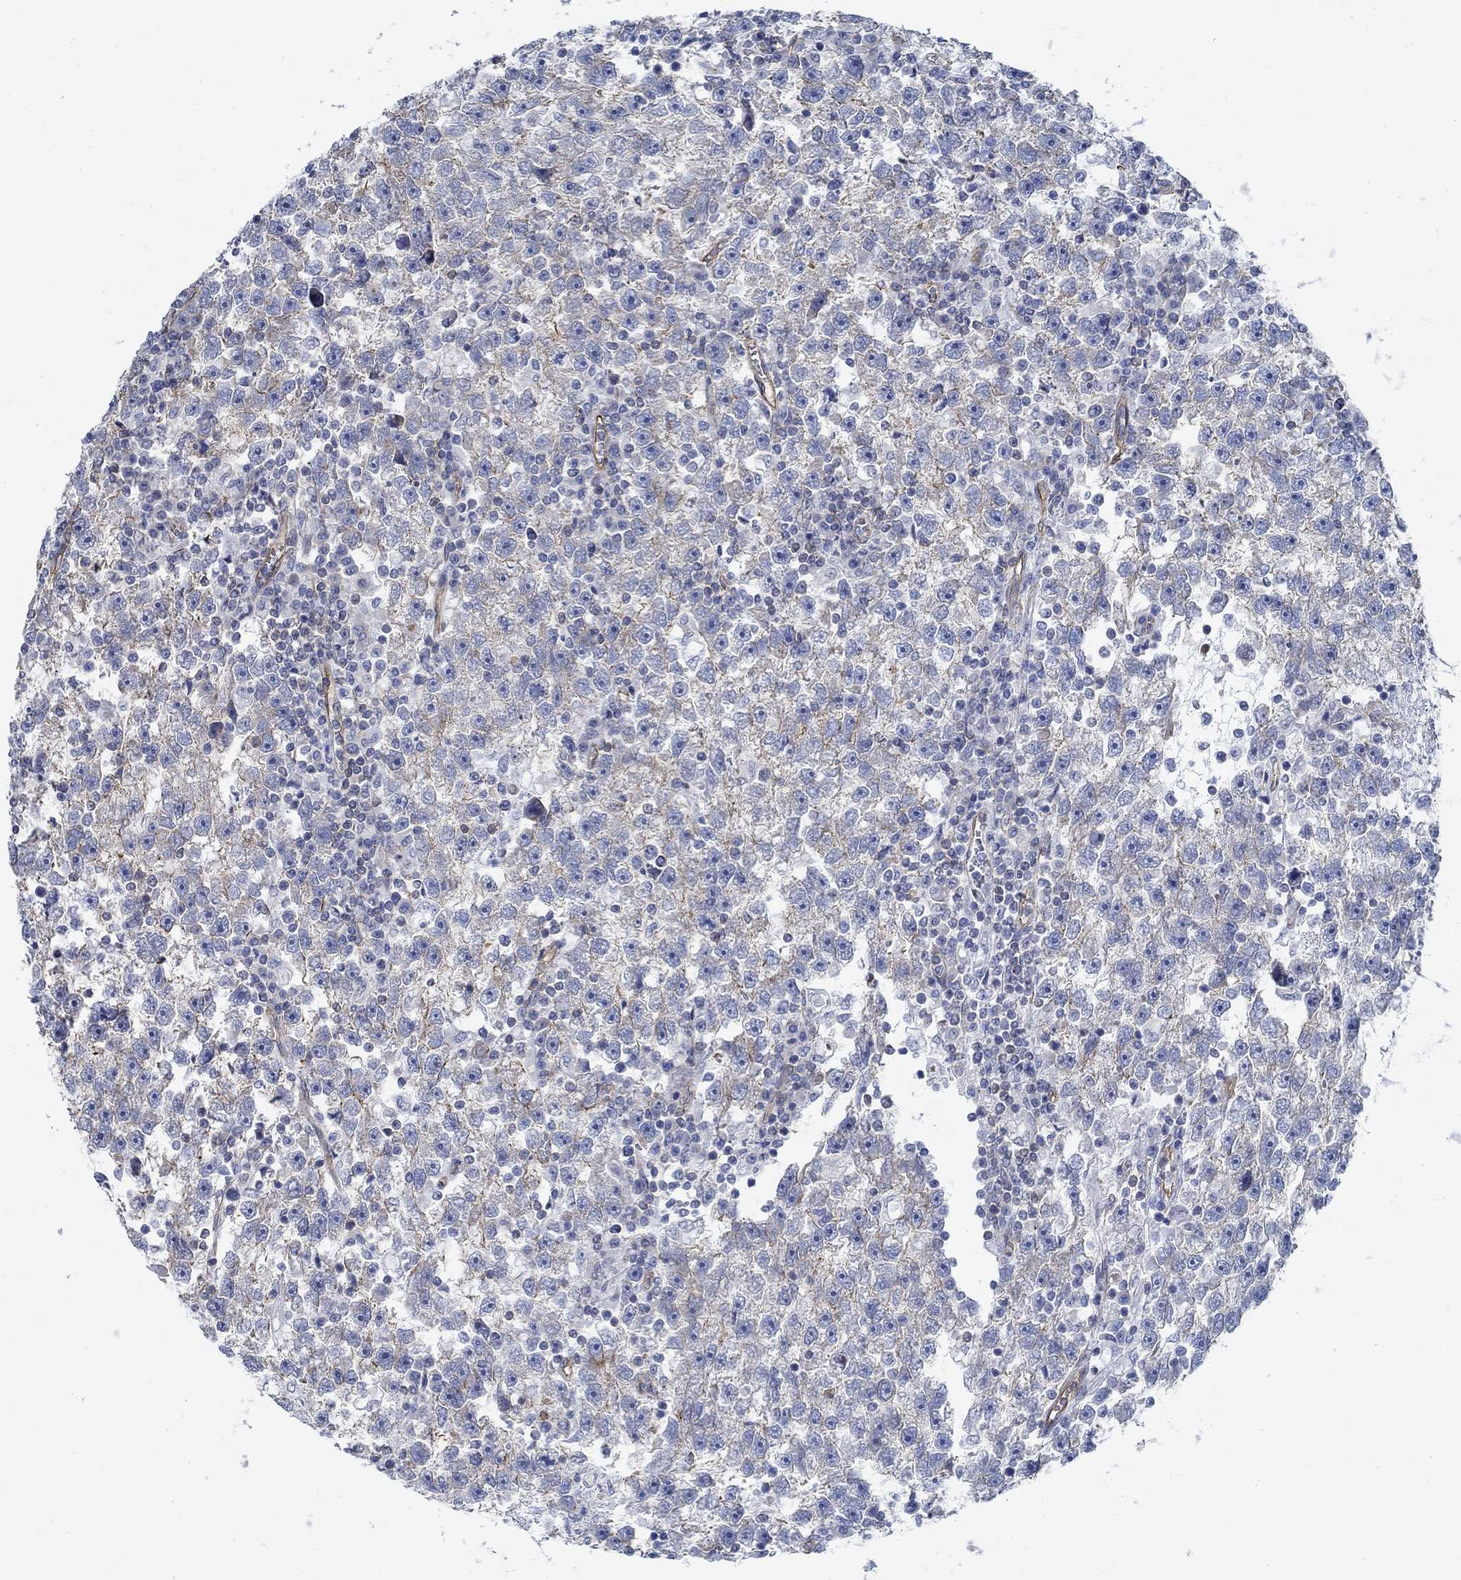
{"staining": {"intensity": "weak", "quantity": "<25%", "location": "cytoplasmic/membranous"}, "tissue": "testis cancer", "cell_type": "Tumor cells", "image_type": "cancer", "snomed": [{"axis": "morphology", "description": "Seminoma, NOS"}, {"axis": "topography", "description": "Testis"}], "caption": "Tumor cells are negative for brown protein staining in seminoma (testis). (Stains: DAB immunohistochemistry with hematoxylin counter stain, Microscopy: brightfield microscopy at high magnification).", "gene": "TMEM198", "patient": {"sex": "male", "age": 47}}